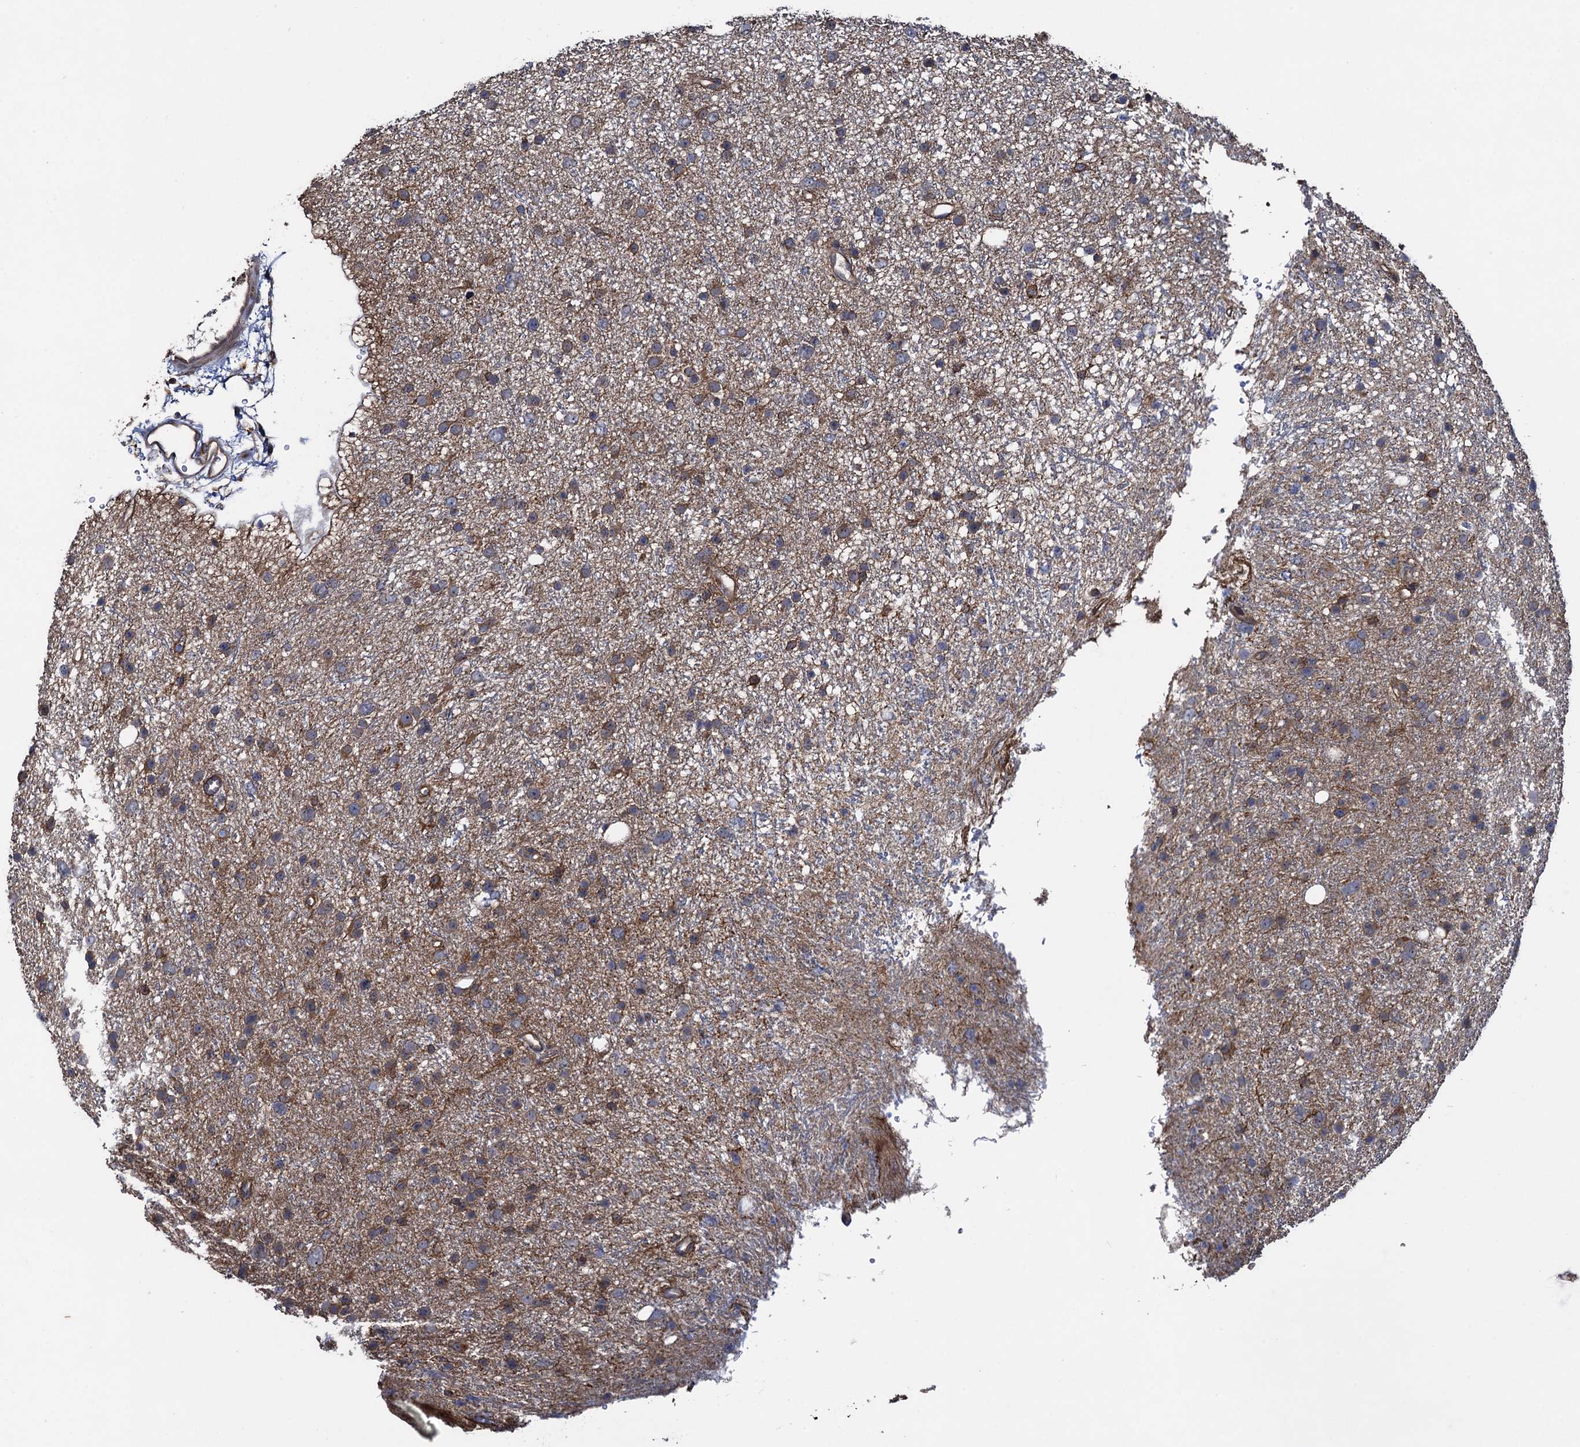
{"staining": {"intensity": "moderate", "quantity": "<25%", "location": "cytoplasmic/membranous"}, "tissue": "glioma", "cell_type": "Tumor cells", "image_type": "cancer", "snomed": [{"axis": "morphology", "description": "Glioma, malignant, Low grade"}, {"axis": "topography", "description": "Cerebral cortex"}], "caption": "Malignant glioma (low-grade) stained with a protein marker reveals moderate staining in tumor cells.", "gene": "HAUS1", "patient": {"sex": "female", "age": 39}}